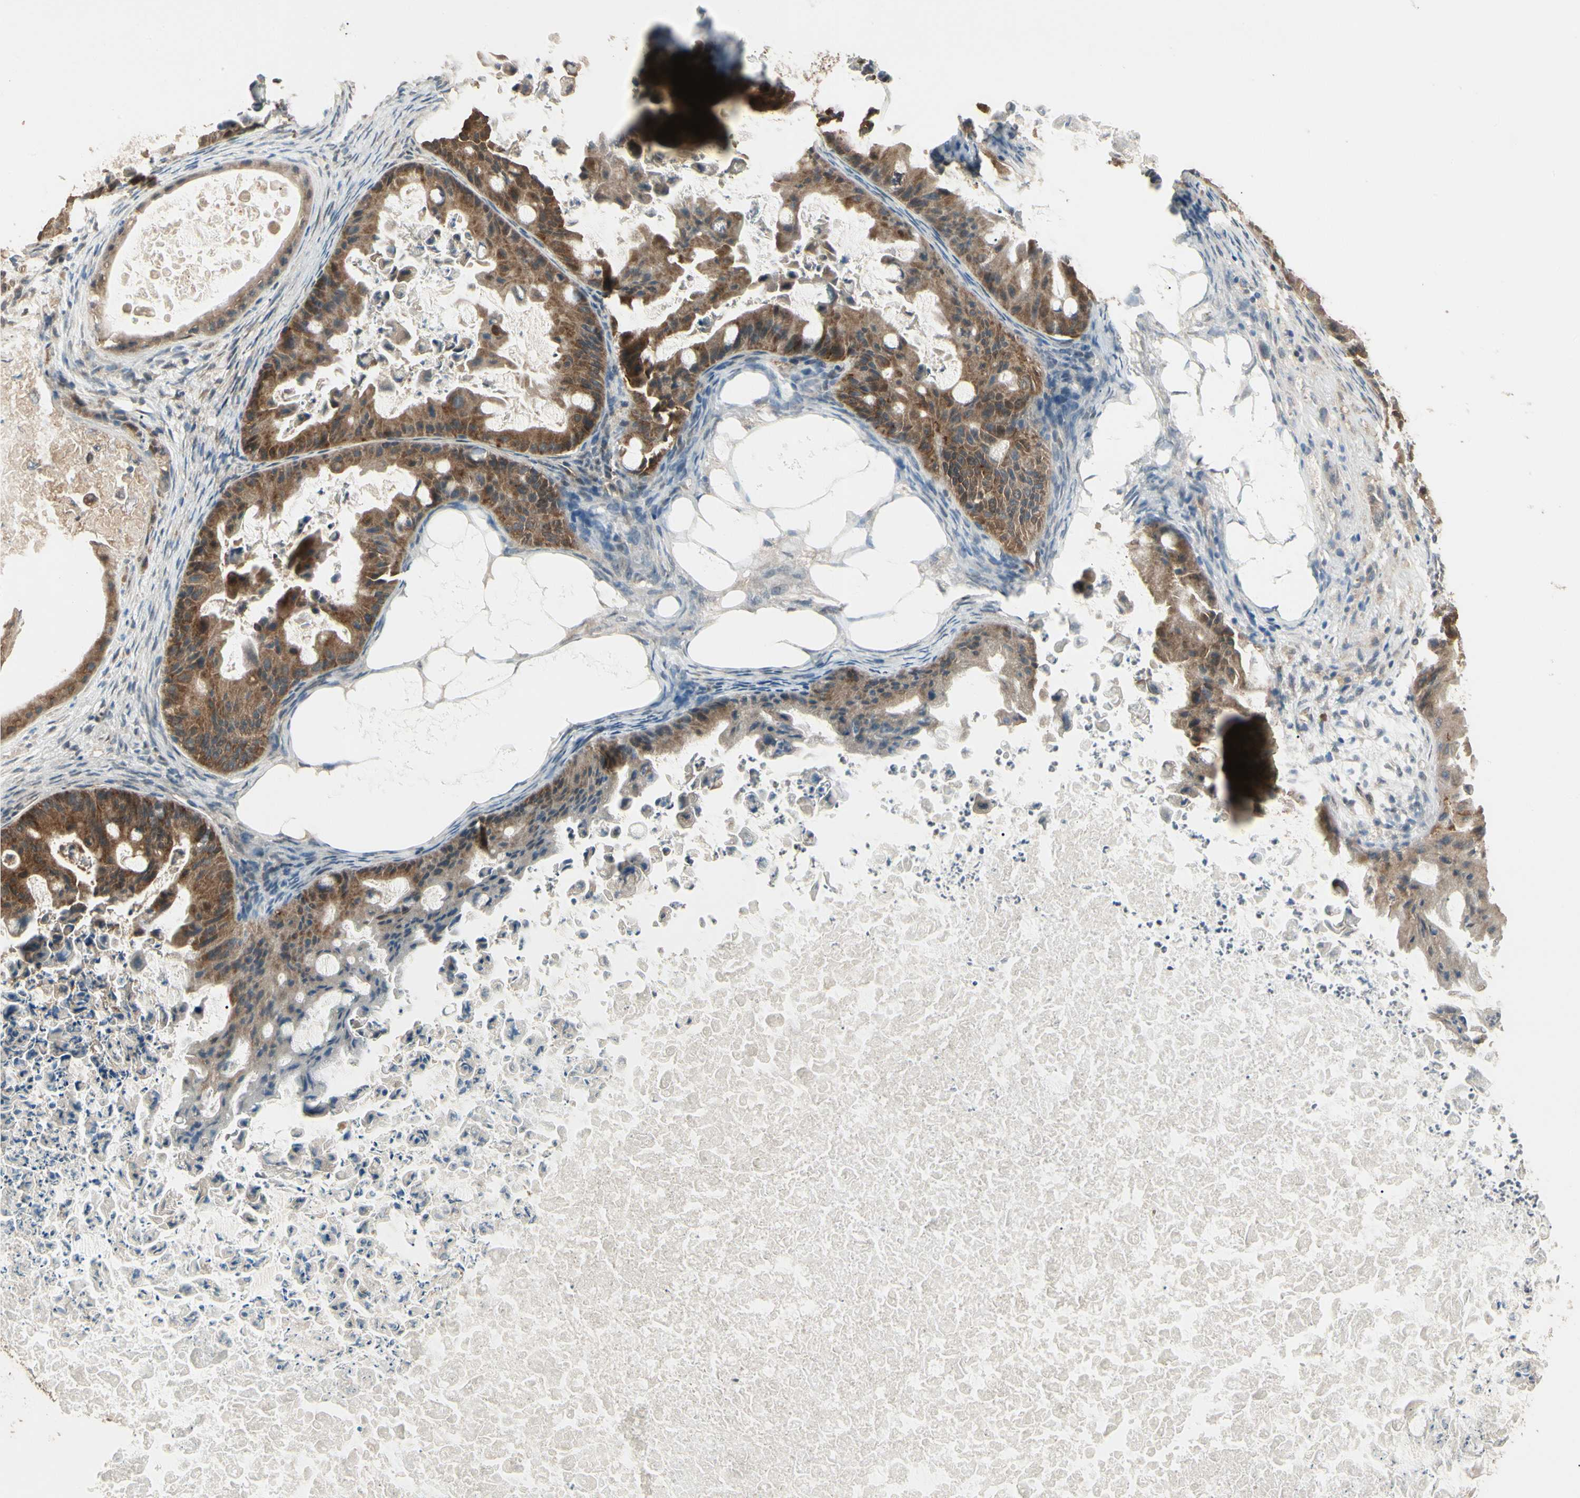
{"staining": {"intensity": "strong", "quantity": ">75%", "location": "cytoplasmic/membranous"}, "tissue": "ovarian cancer", "cell_type": "Tumor cells", "image_type": "cancer", "snomed": [{"axis": "morphology", "description": "Cystadenocarcinoma, mucinous, NOS"}, {"axis": "topography", "description": "Ovary"}], "caption": "This is a histology image of IHC staining of ovarian mucinous cystadenocarcinoma, which shows strong expression in the cytoplasmic/membranous of tumor cells.", "gene": "CCT7", "patient": {"sex": "female", "age": 37}}